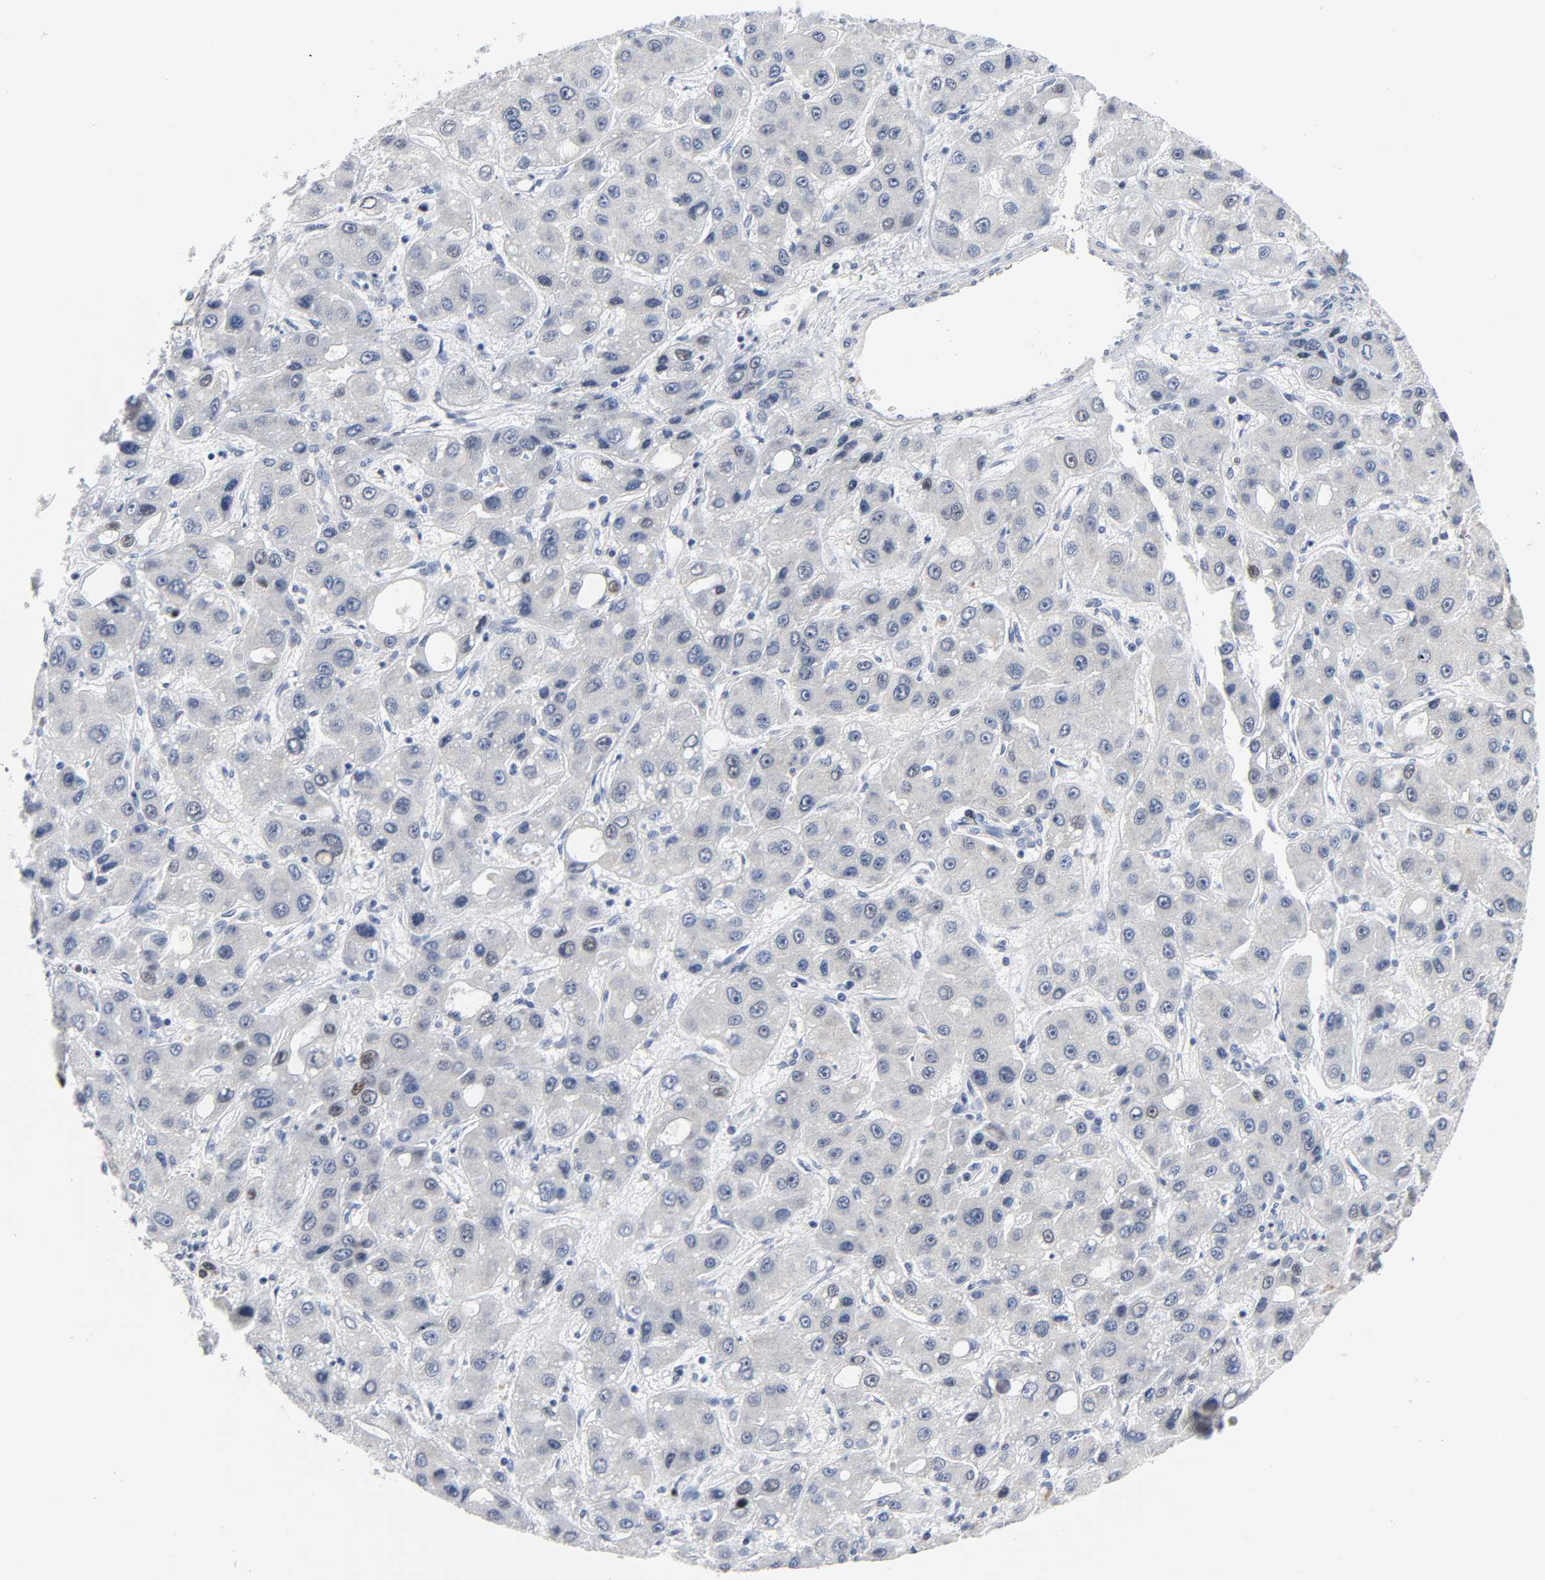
{"staining": {"intensity": "negative", "quantity": "none", "location": "none"}, "tissue": "liver cancer", "cell_type": "Tumor cells", "image_type": "cancer", "snomed": [{"axis": "morphology", "description": "Carcinoma, Hepatocellular, NOS"}, {"axis": "topography", "description": "Liver"}], "caption": "Immunohistochemistry (IHC) histopathology image of human liver cancer (hepatocellular carcinoma) stained for a protein (brown), which shows no expression in tumor cells.", "gene": "WEE1", "patient": {"sex": "male", "age": 55}}